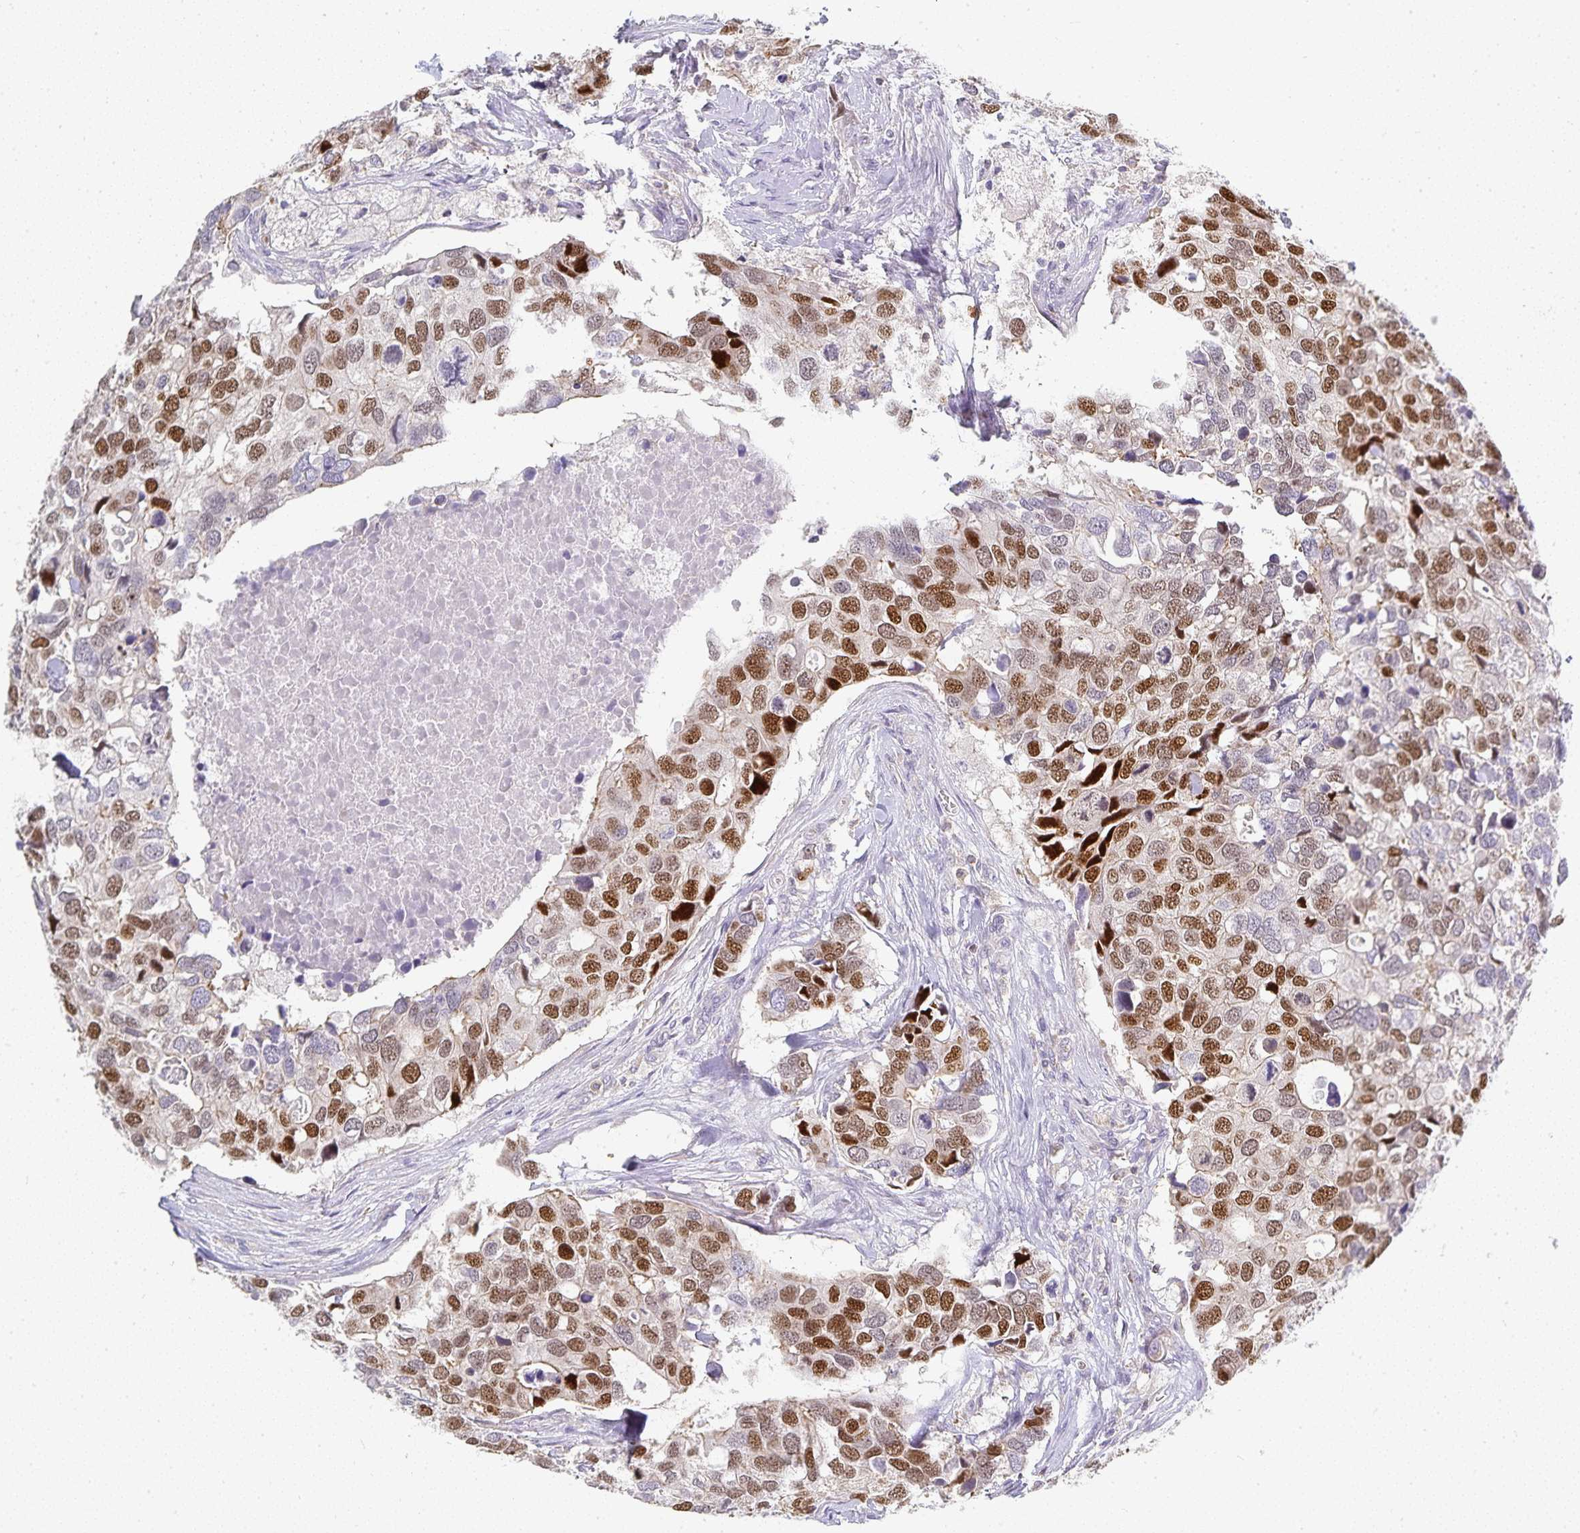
{"staining": {"intensity": "moderate", "quantity": "25%-75%", "location": "nuclear"}, "tissue": "breast cancer", "cell_type": "Tumor cells", "image_type": "cancer", "snomed": [{"axis": "morphology", "description": "Duct carcinoma"}, {"axis": "topography", "description": "Breast"}], "caption": "A medium amount of moderate nuclear staining is identified in approximately 25%-75% of tumor cells in breast cancer (invasive ductal carcinoma) tissue.", "gene": "GATA3", "patient": {"sex": "female", "age": 83}}